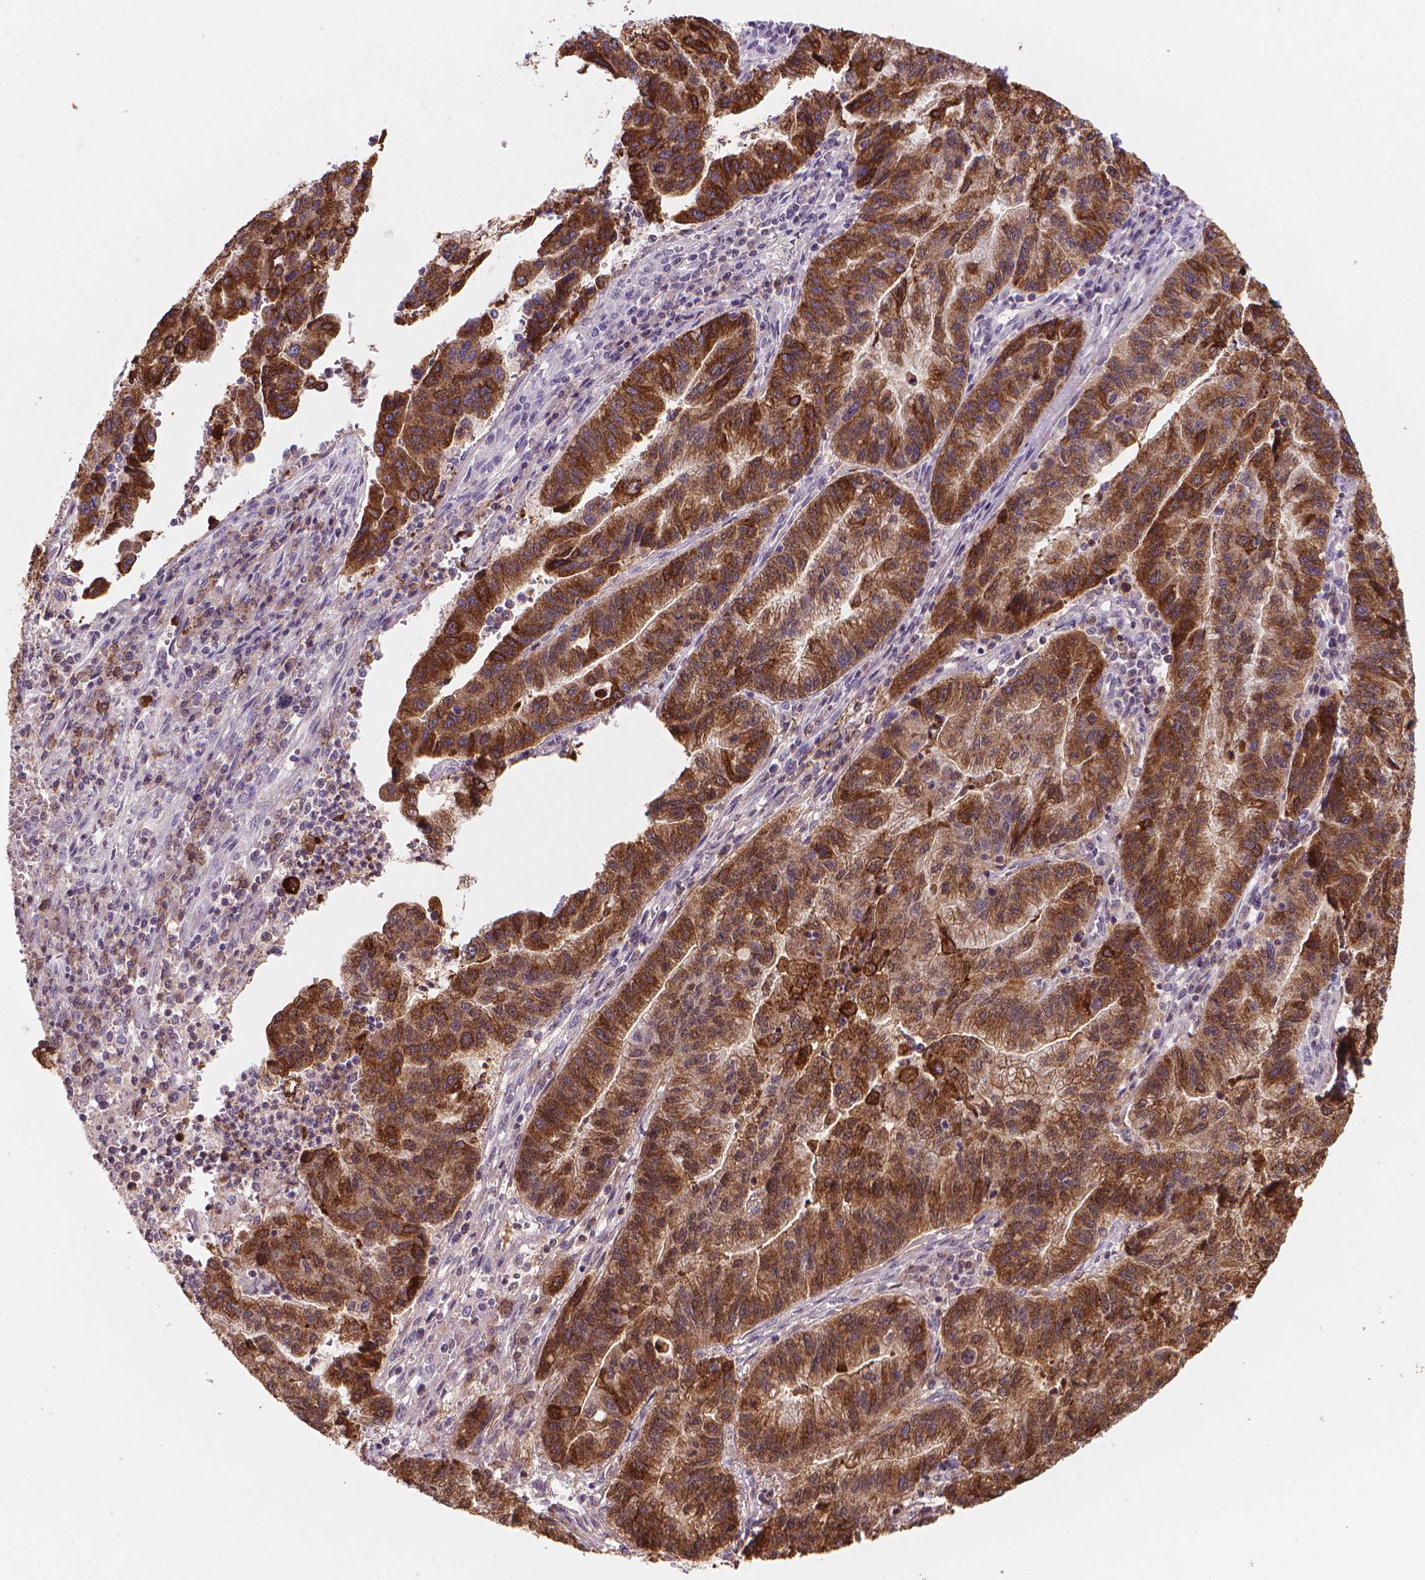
{"staining": {"intensity": "strong", "quantity": ">75%", "location": "cytoplasmic/membranous"}, "tissue": "stomach cancer", "cell_type": "Tumor cells", "image_type": "cancer", "snomed": [{"axis": "morphology", "description": "Adenocarcinoma, NOS"}, {"axis": "topography", "description": "Stomach"}], "caption": "Immunohistochemistry staining of stomach cancer, which exhibits high levels of strong cytoplasmic/membranous expression in about >75% of tumor cells indicating strong cytoplasmic/membranous protein expression. The staining was performed using DAB (3,3'-diaminobenzidine) (brown) for protein detection and nuclei were counterstained in hematoxylin (blue).", "gene": "MUC1", "patient": {"sex": "male", "age": 83}}